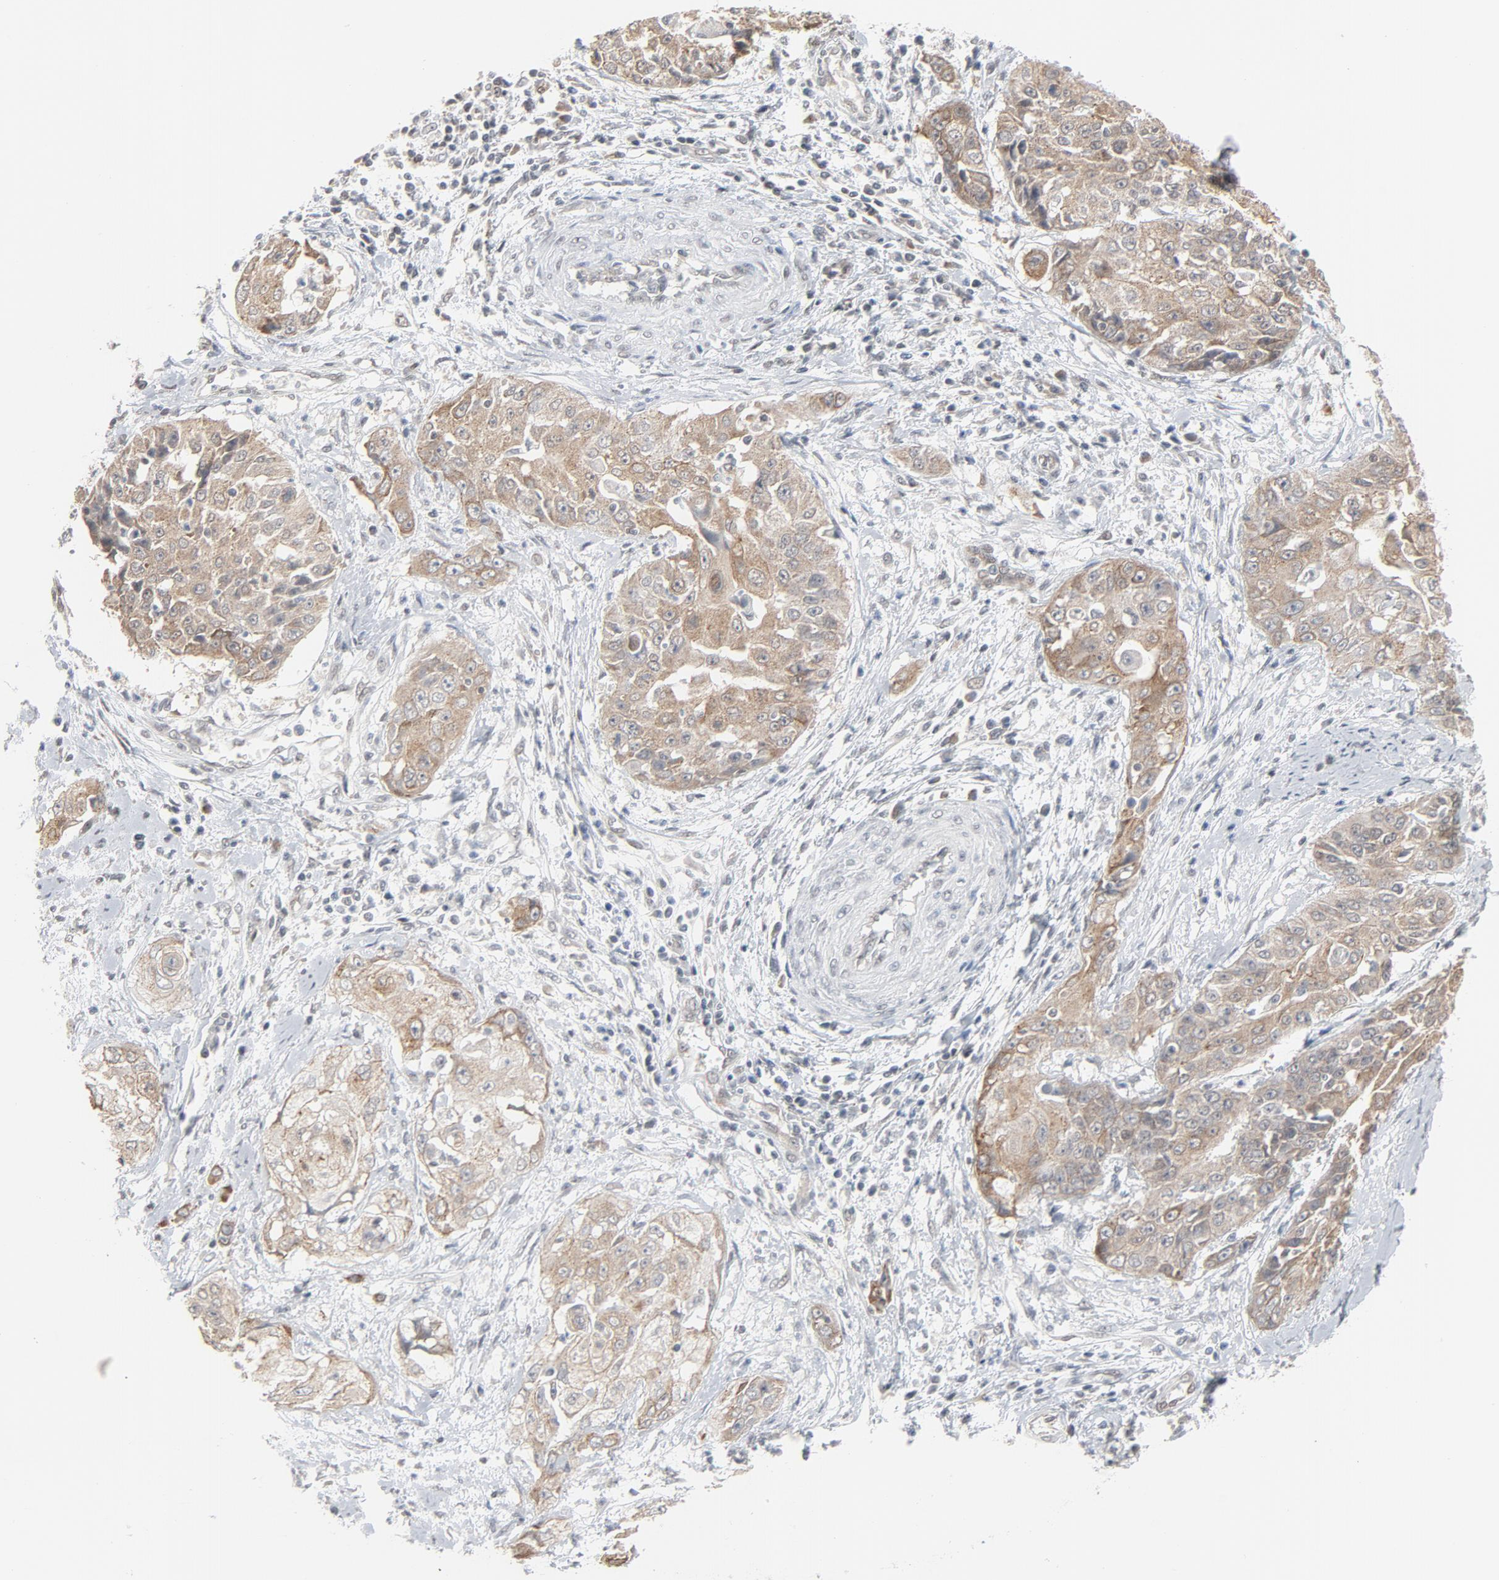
{"staining": {"intensity": "moderate", "quantity": ">75%", "location": "cytoplasmic/membranous"}, "tissue": "cervical cancer", "cell_type": "Tumor cells", "image_type": "cancer", "snomed": [{"axis": "morphology", "description": "Squamous cell carcinoma, NOS"}, {"axis": "topography", "description": "Cervix"}], "caption": "Moderate cytoplasmic/membranous staining for a protein is identified in about >75% of tumor cells of cervical cancer (squamous cell carcinoma) using immunohistochemistry (IHC).", "gene": "ITPR3", "patient": {"sex": "female", "age": 64}}